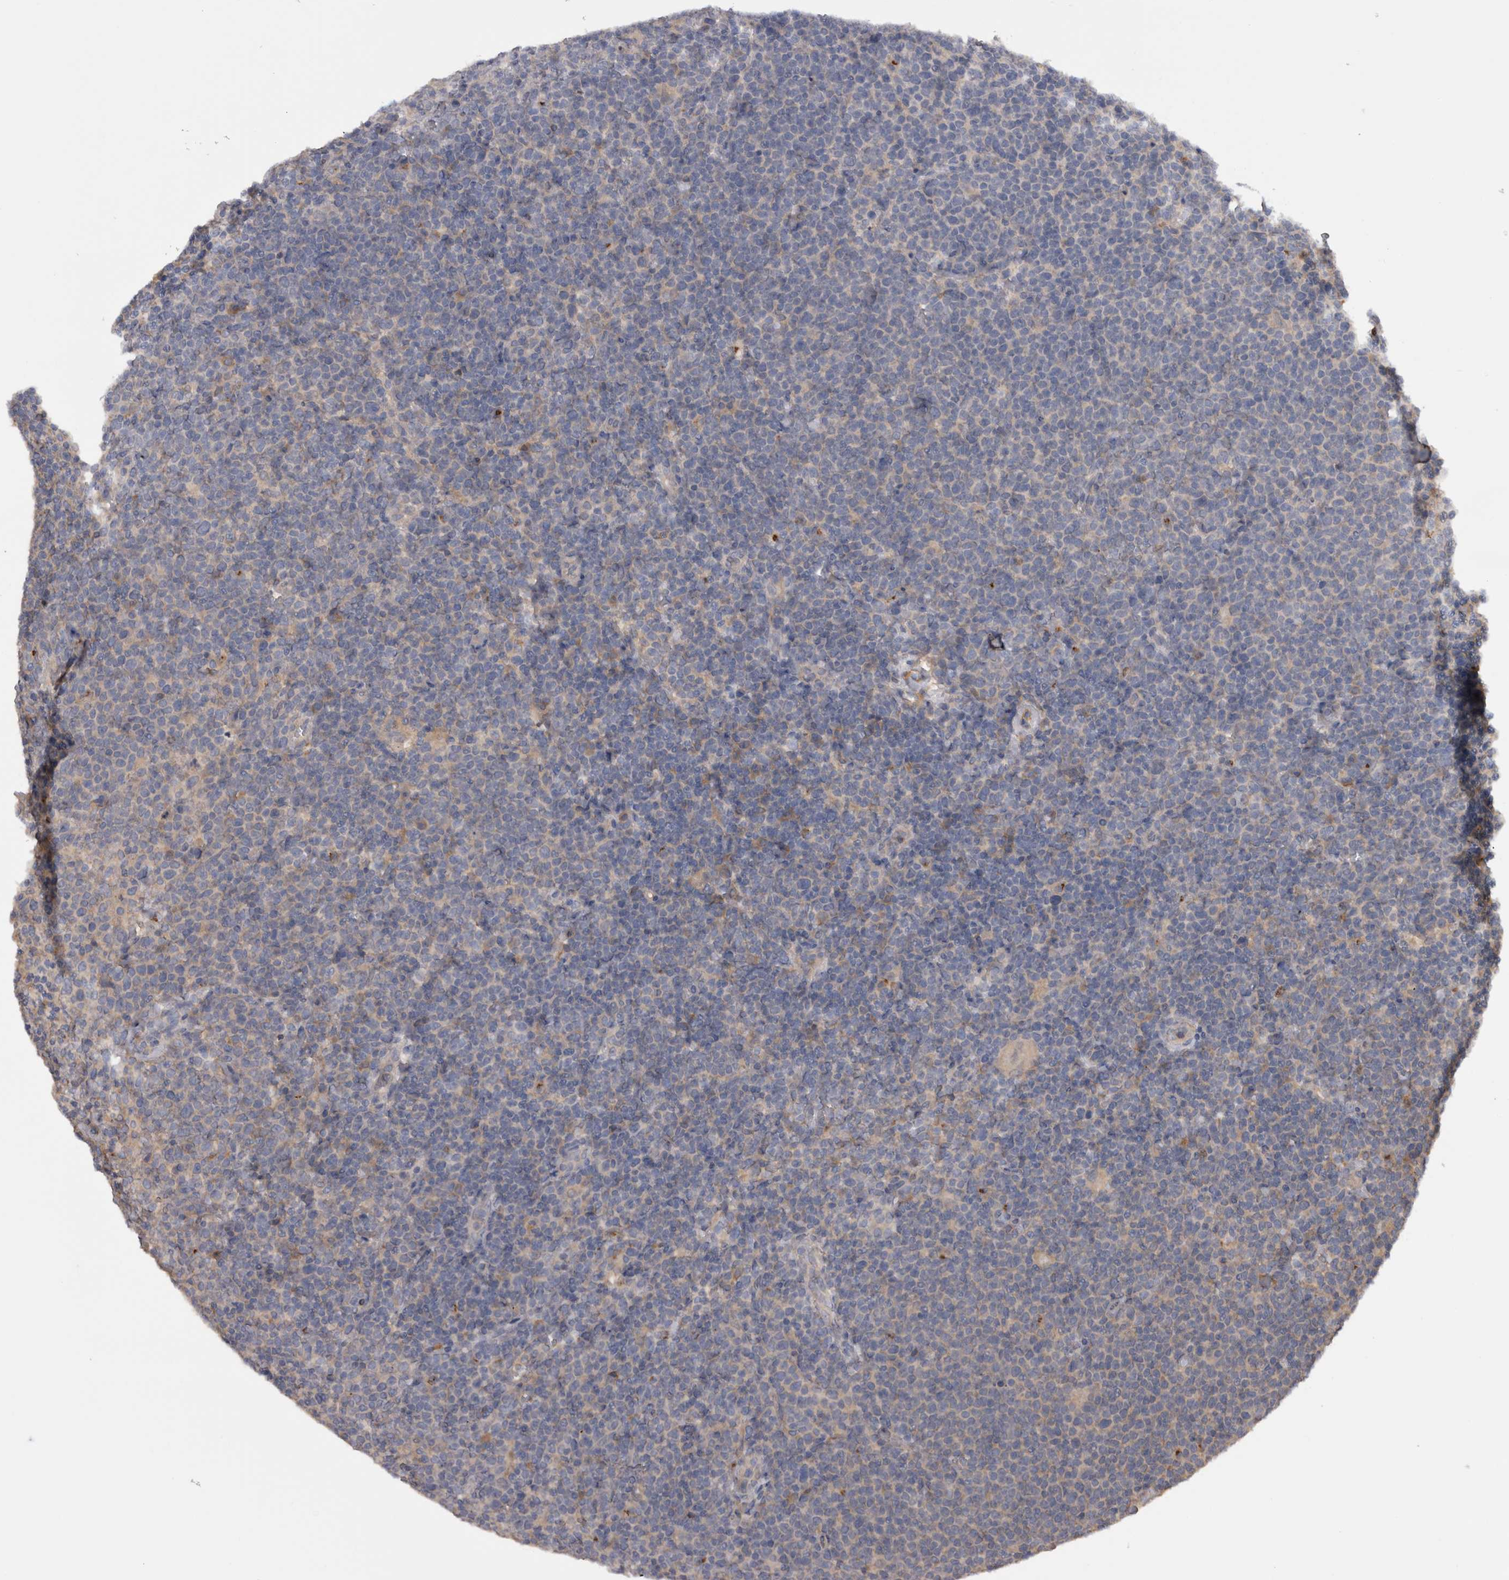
{"staining": {"intensity": "negative", "quantity": "none", "location": "none"}, "tissue": "lymphoma", "cell_type": "Tumor cells", "image_type": "cancer", "snomed": [{"axis": "morphology", "description": "Malignant lymphoma, non-Hodgkin's type, High grade"}, {"axis": "topography", "description": "Lymph node"}], "caption": "This is an immunohistochemistry (IHC) photomicrograph of malignant lymphoma, non-Hodgkin's type (high-grade). There is no positivity in tumor cells.", "gene": "TMED7", "patient": {"sex": "male", "age": 61}}